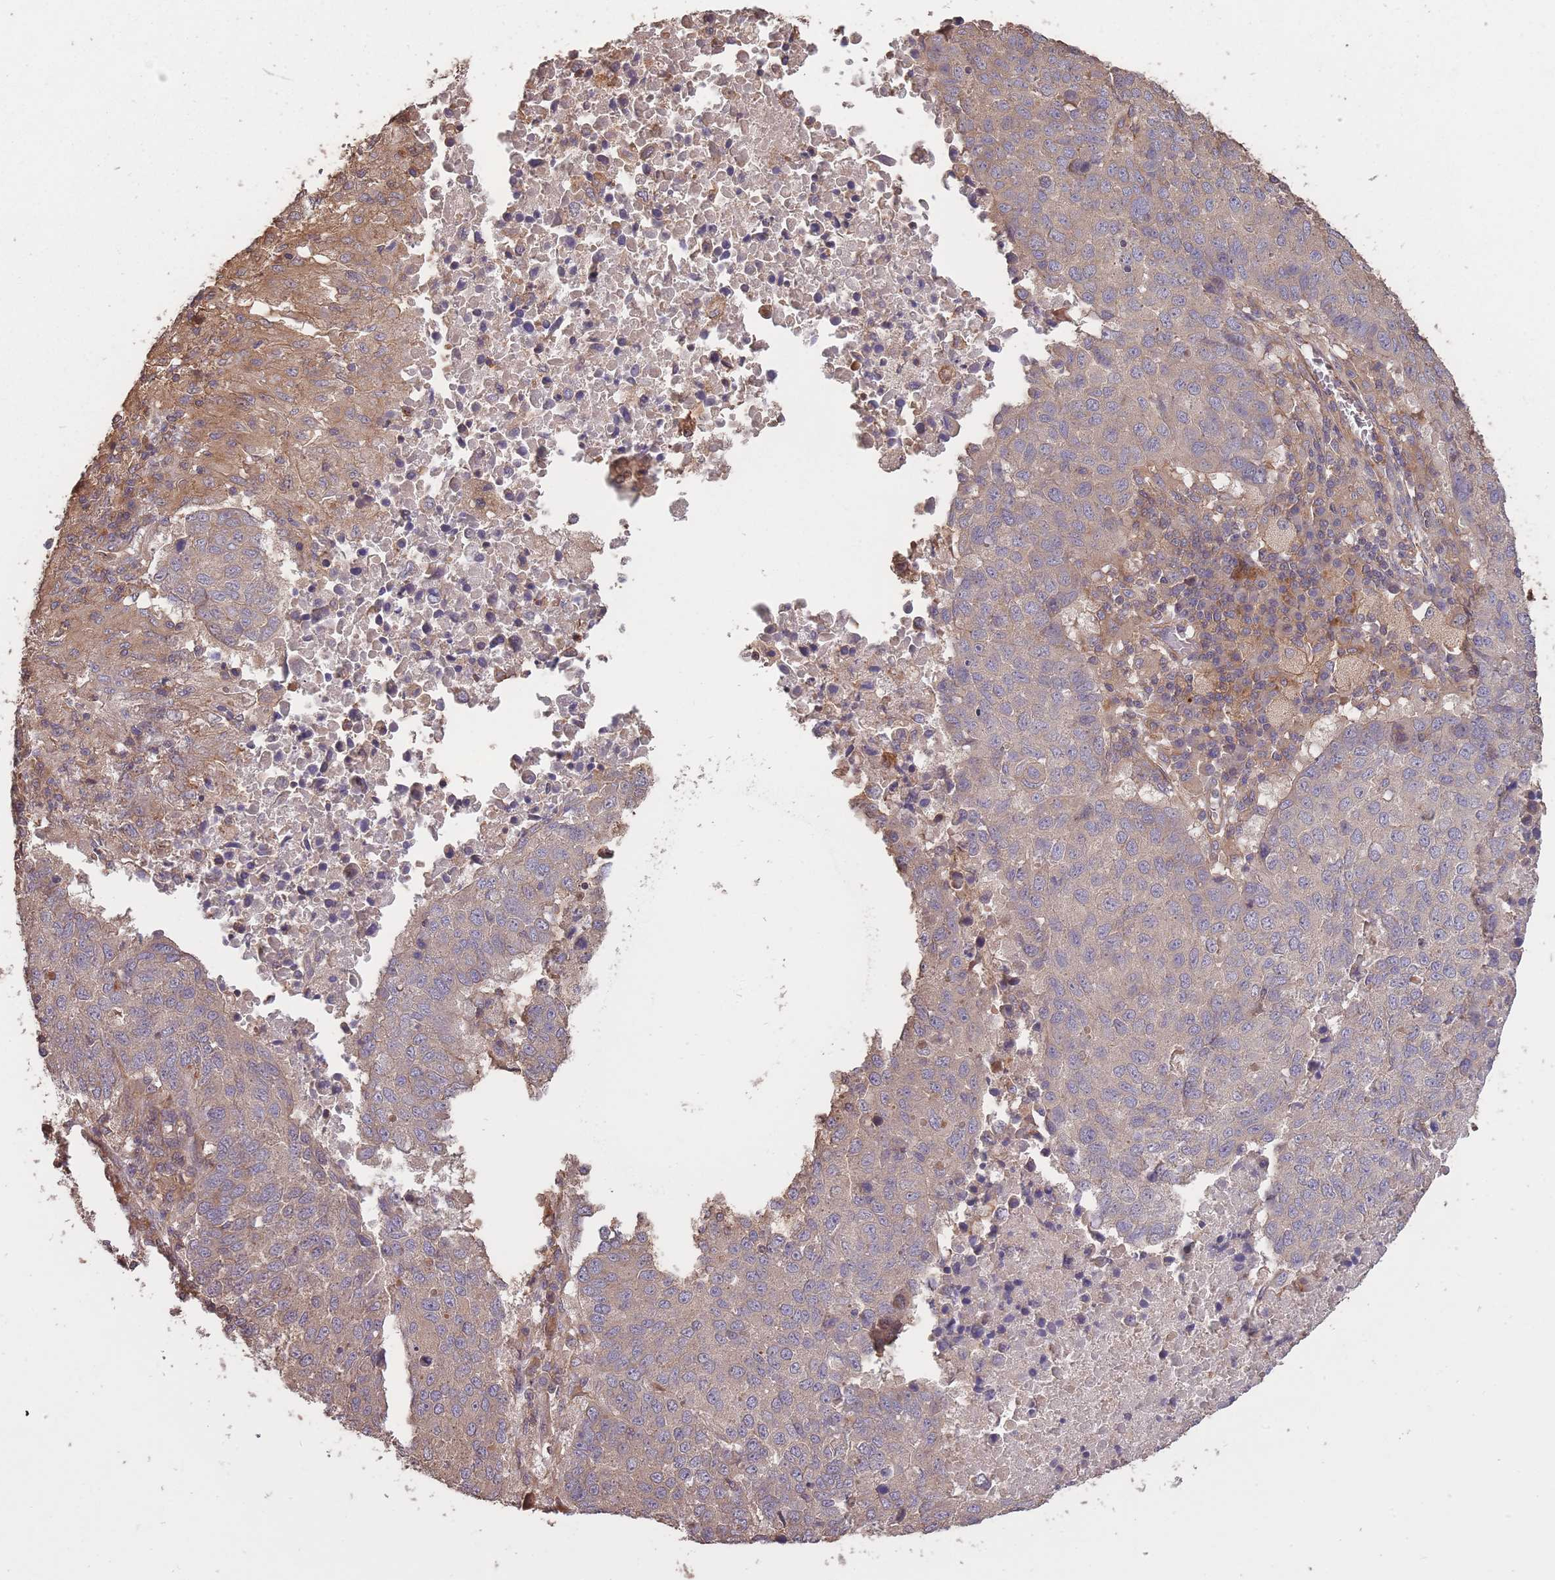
{"staining": {"intensity": "weak", "quantity": "<25%", "location": "cytoplasmic/membranous"}, "tissue": "lung cancer", "cell_type": "Tumor cells", "image_type": "cancer", "snomed": [{"axis": "morphology", "description": "Squamous cell carcinoma, NOS"}, {"axis": "topography", "description": "Lung"}], "caption": "DAB immunohistochemical staining of human lung squamous cell carcinoma shows no significant positivity in tumor cells.", "gene": "ARMH3", "patient": {"sex": "male", "age": 73}}